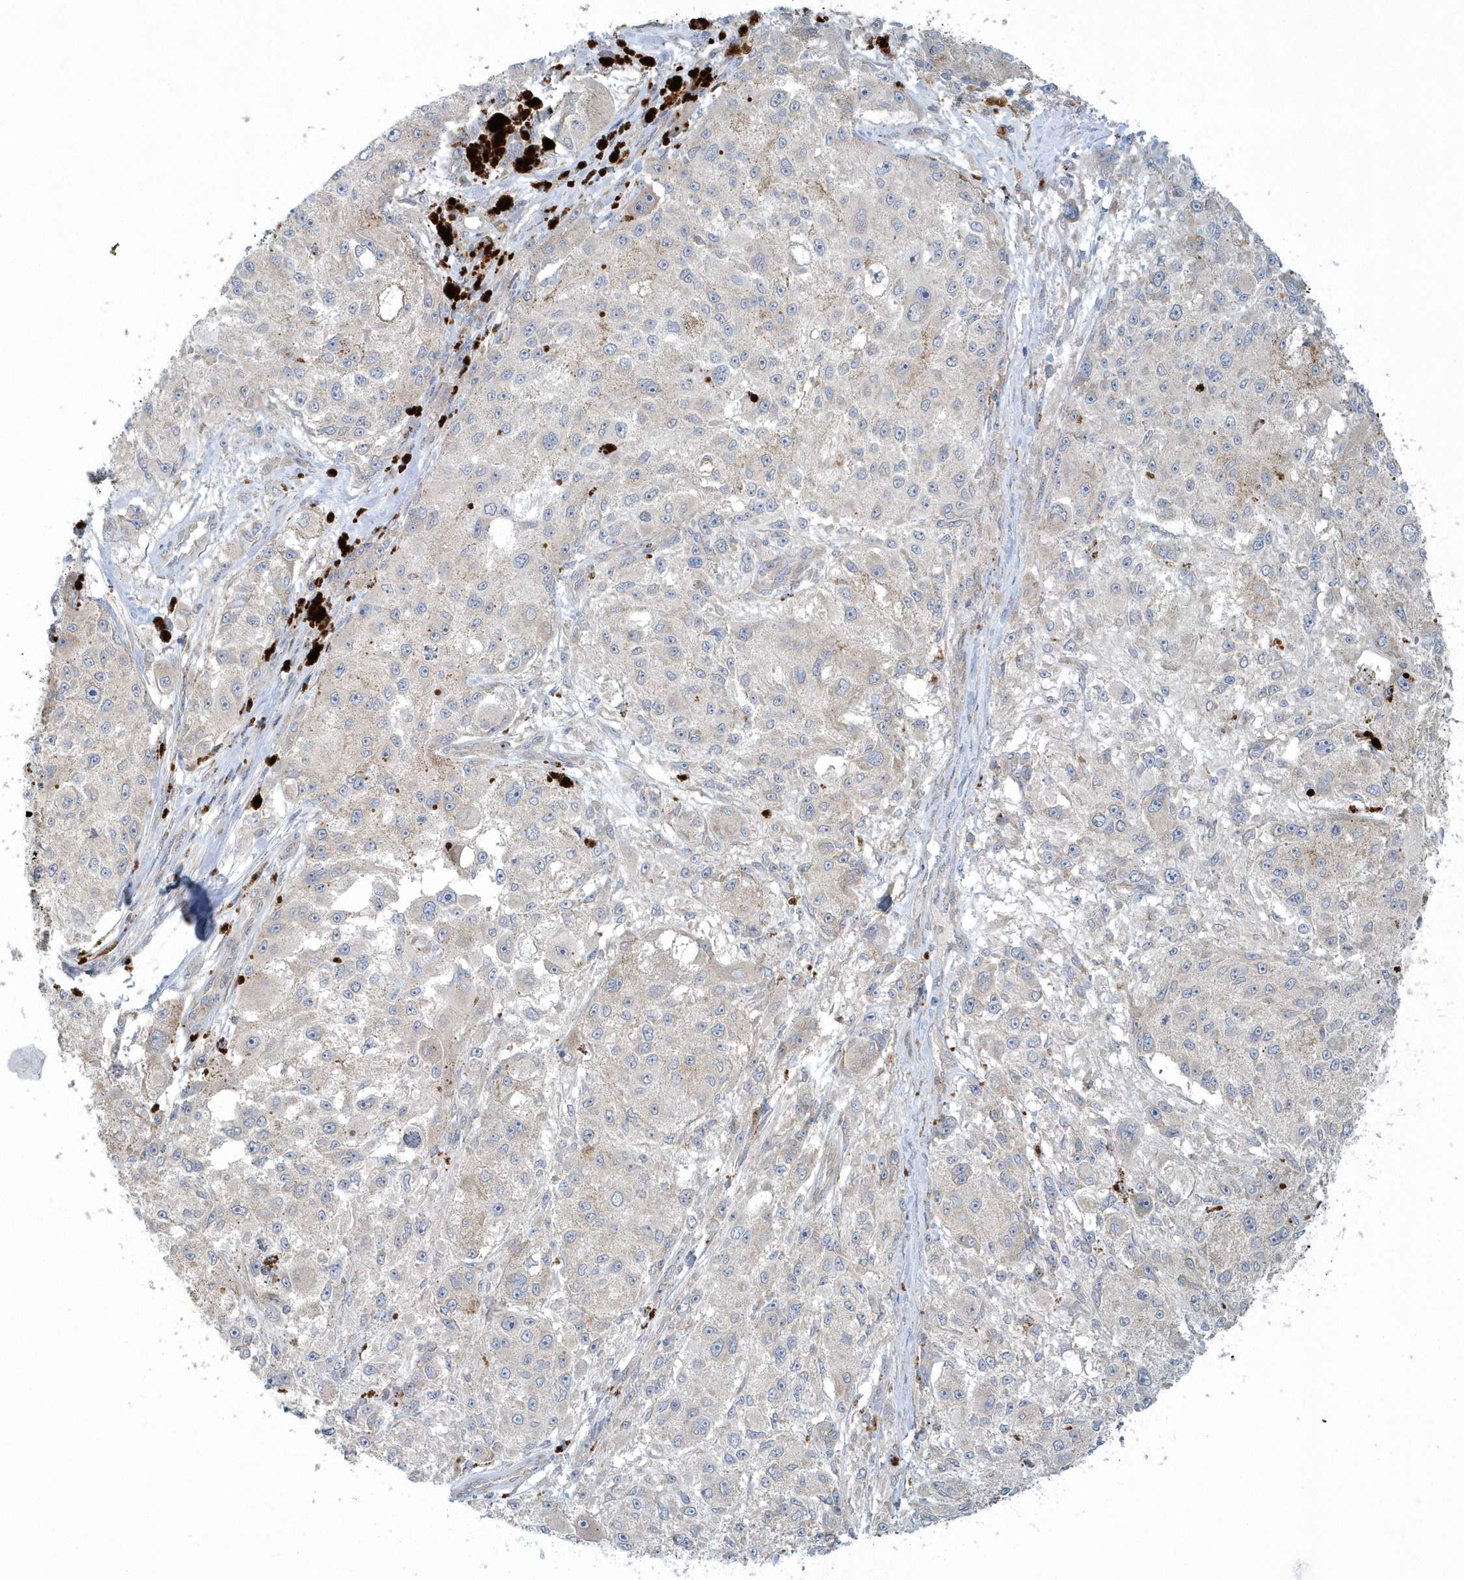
{"staining": {"intensity": "negative", "quantity": "none", "location": "none"}, "tissue": "melanoma", "cell_type": "Tumor cells", "image_type": "cancer", "snomed": [{"axis": "morphology", "description": "Necrosis, NOS"}, {"axis": "morphology", "description": "Malignant melanoma, NOS"}, {"axis": "topography", "description": "Skin"}], "caption": "Immunohistochemistry (IHC) photomicrograph of human melanoma stained for a protein (brown), which exhibits no staining in tumor cells.", "gene": "CNOT10", "patient": {"sex": "female", "age": 87}}